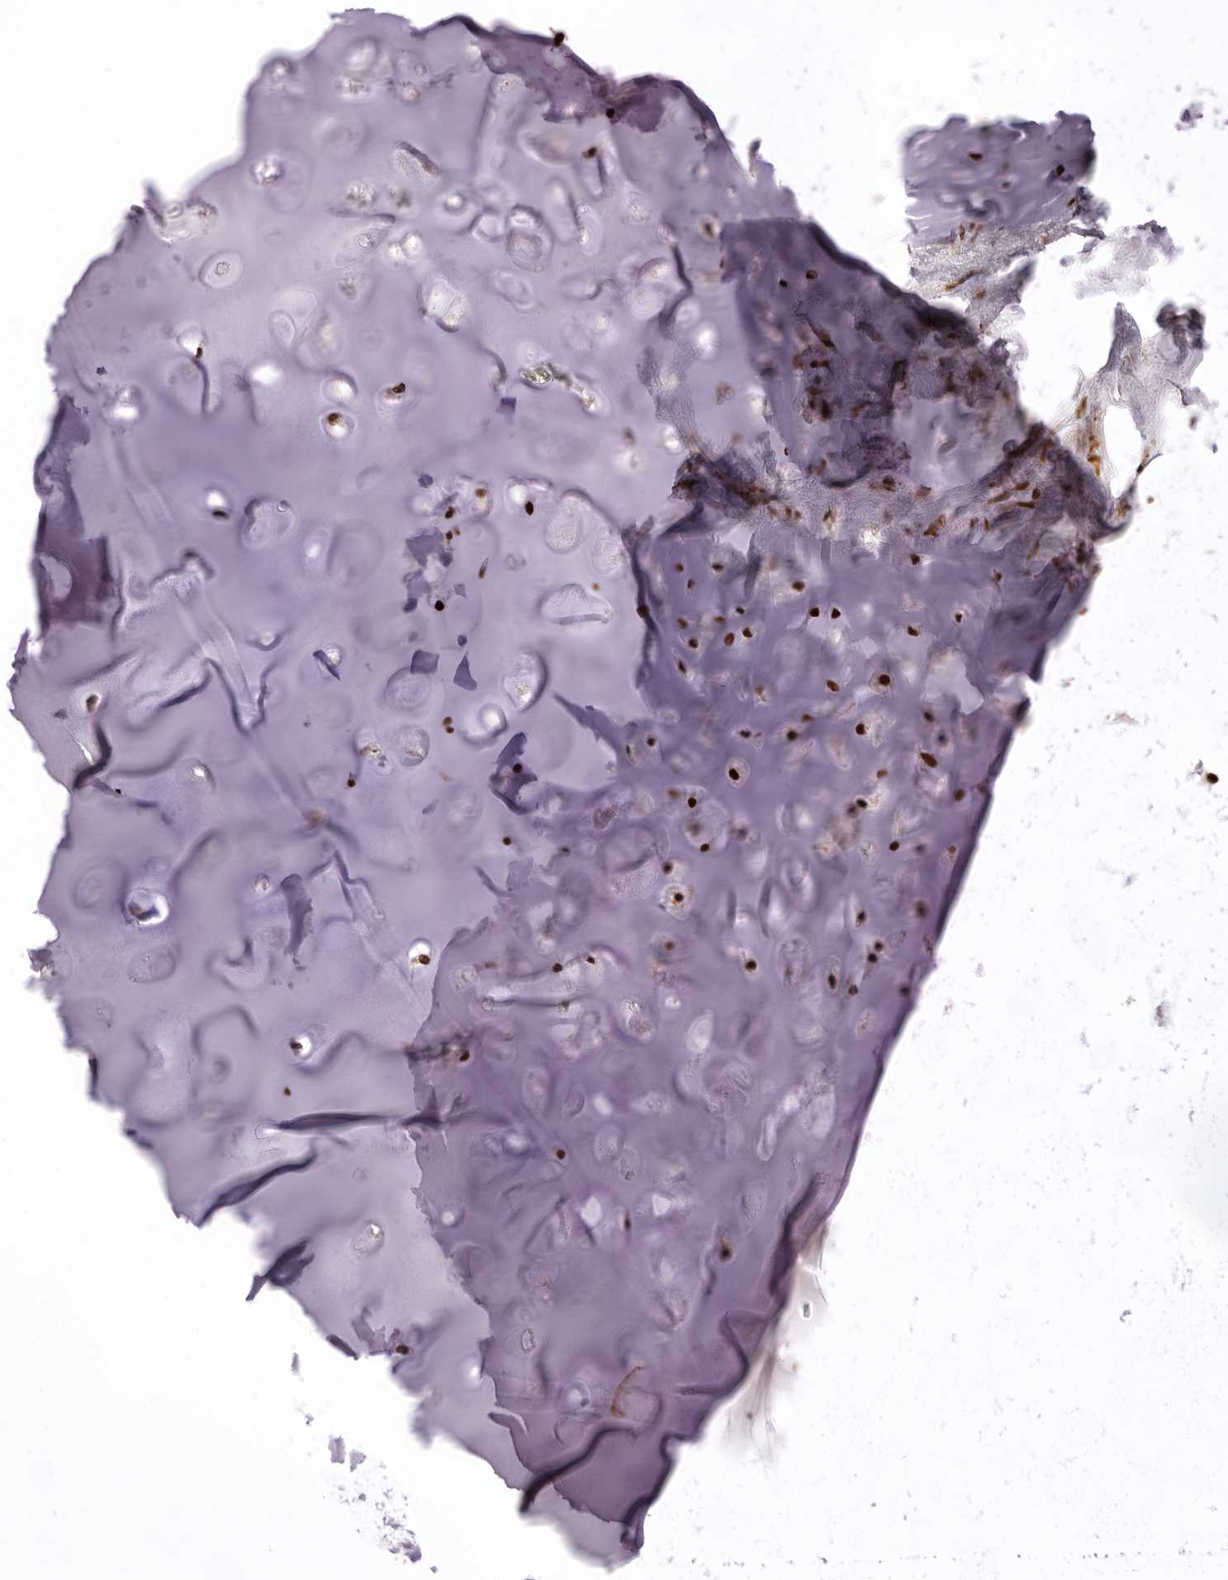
{"staining": {"intensity": "strong", "quantity": ">75%", "location": "nuclear"}, "tissue": "adipose tissue", "cell_type": "Adipocytes", "image_type": "normal", "snomed": [{"axis": "morphology", "description": "Normal tissue, NOS"}, {"axis": "topography", "description": "Cartilage tissue"}], "caption": "The immunohistochemical stain shows strong nuclear positivity in adipocytes of normal adipose tissue. The protein of interest is stained brown, and the nuclei are stained in blue (DAB (3,3'-diaminobenzidine) IHC with brightfield microscopy, high magnification).", "gene": "CHTOP", "patient": {"sex": "female", "age": 63}}